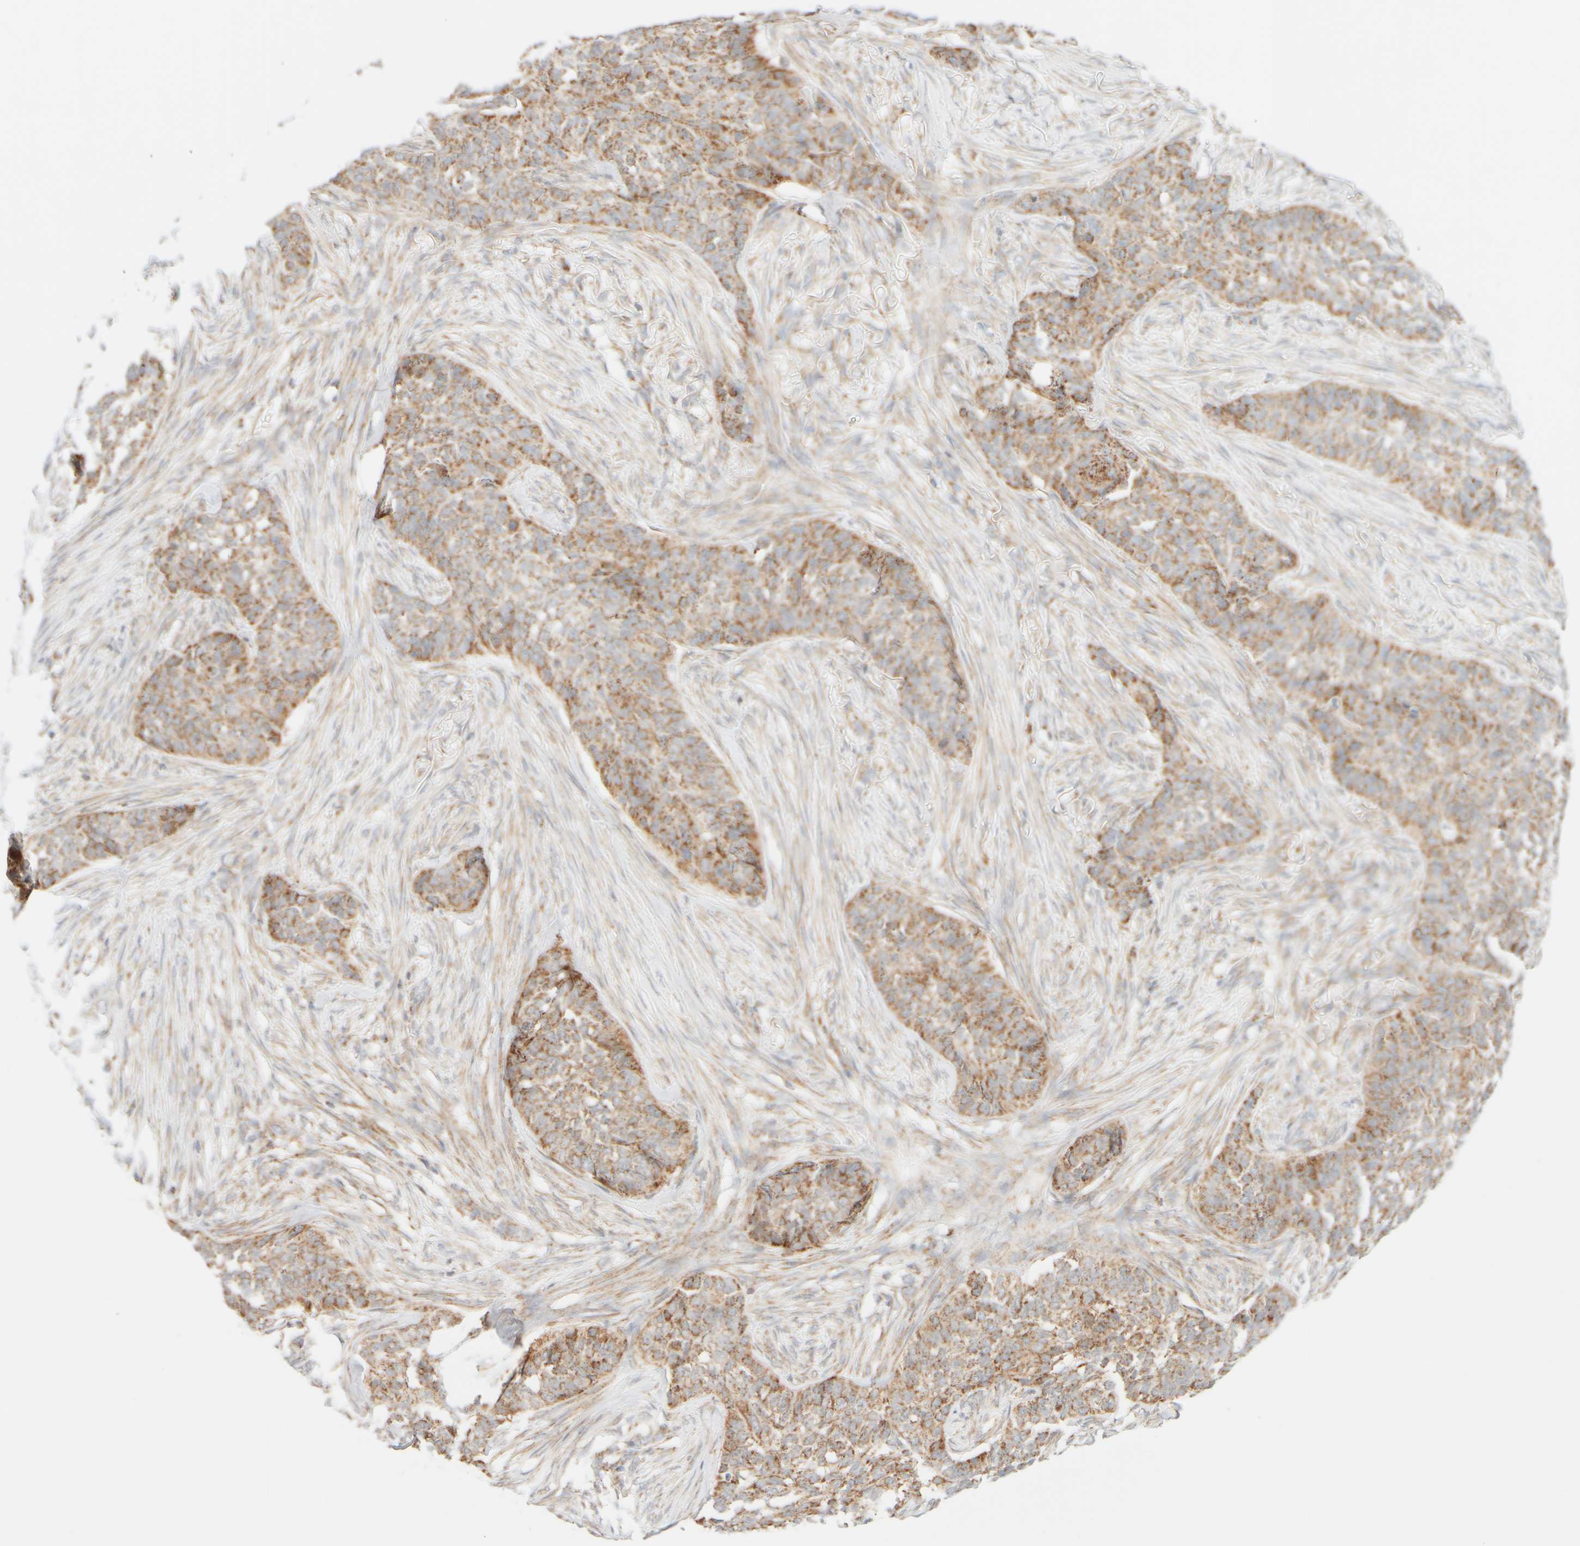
{"staining": {"intensity": "moderate", "quantity": ">75%", "location": "cytoplasmic/membranous"}, "tissue": "skin cancer", "cell_type": "Tumor cells", "image_type": "cancer", "snomed": [{"axis": "morphology", "description": "Basal cell carcinoma"}, {"axis": "topography", "description": "Skin"}], "caption": "The photomicrograph shows immunohistochemical staining of skin cancer. There is moderate cytoplasmic/membranous positivity is seen in about >75% of tumor cells.", "gene": "PPM1K", "patient": {"sex": "male", "age": 85}}